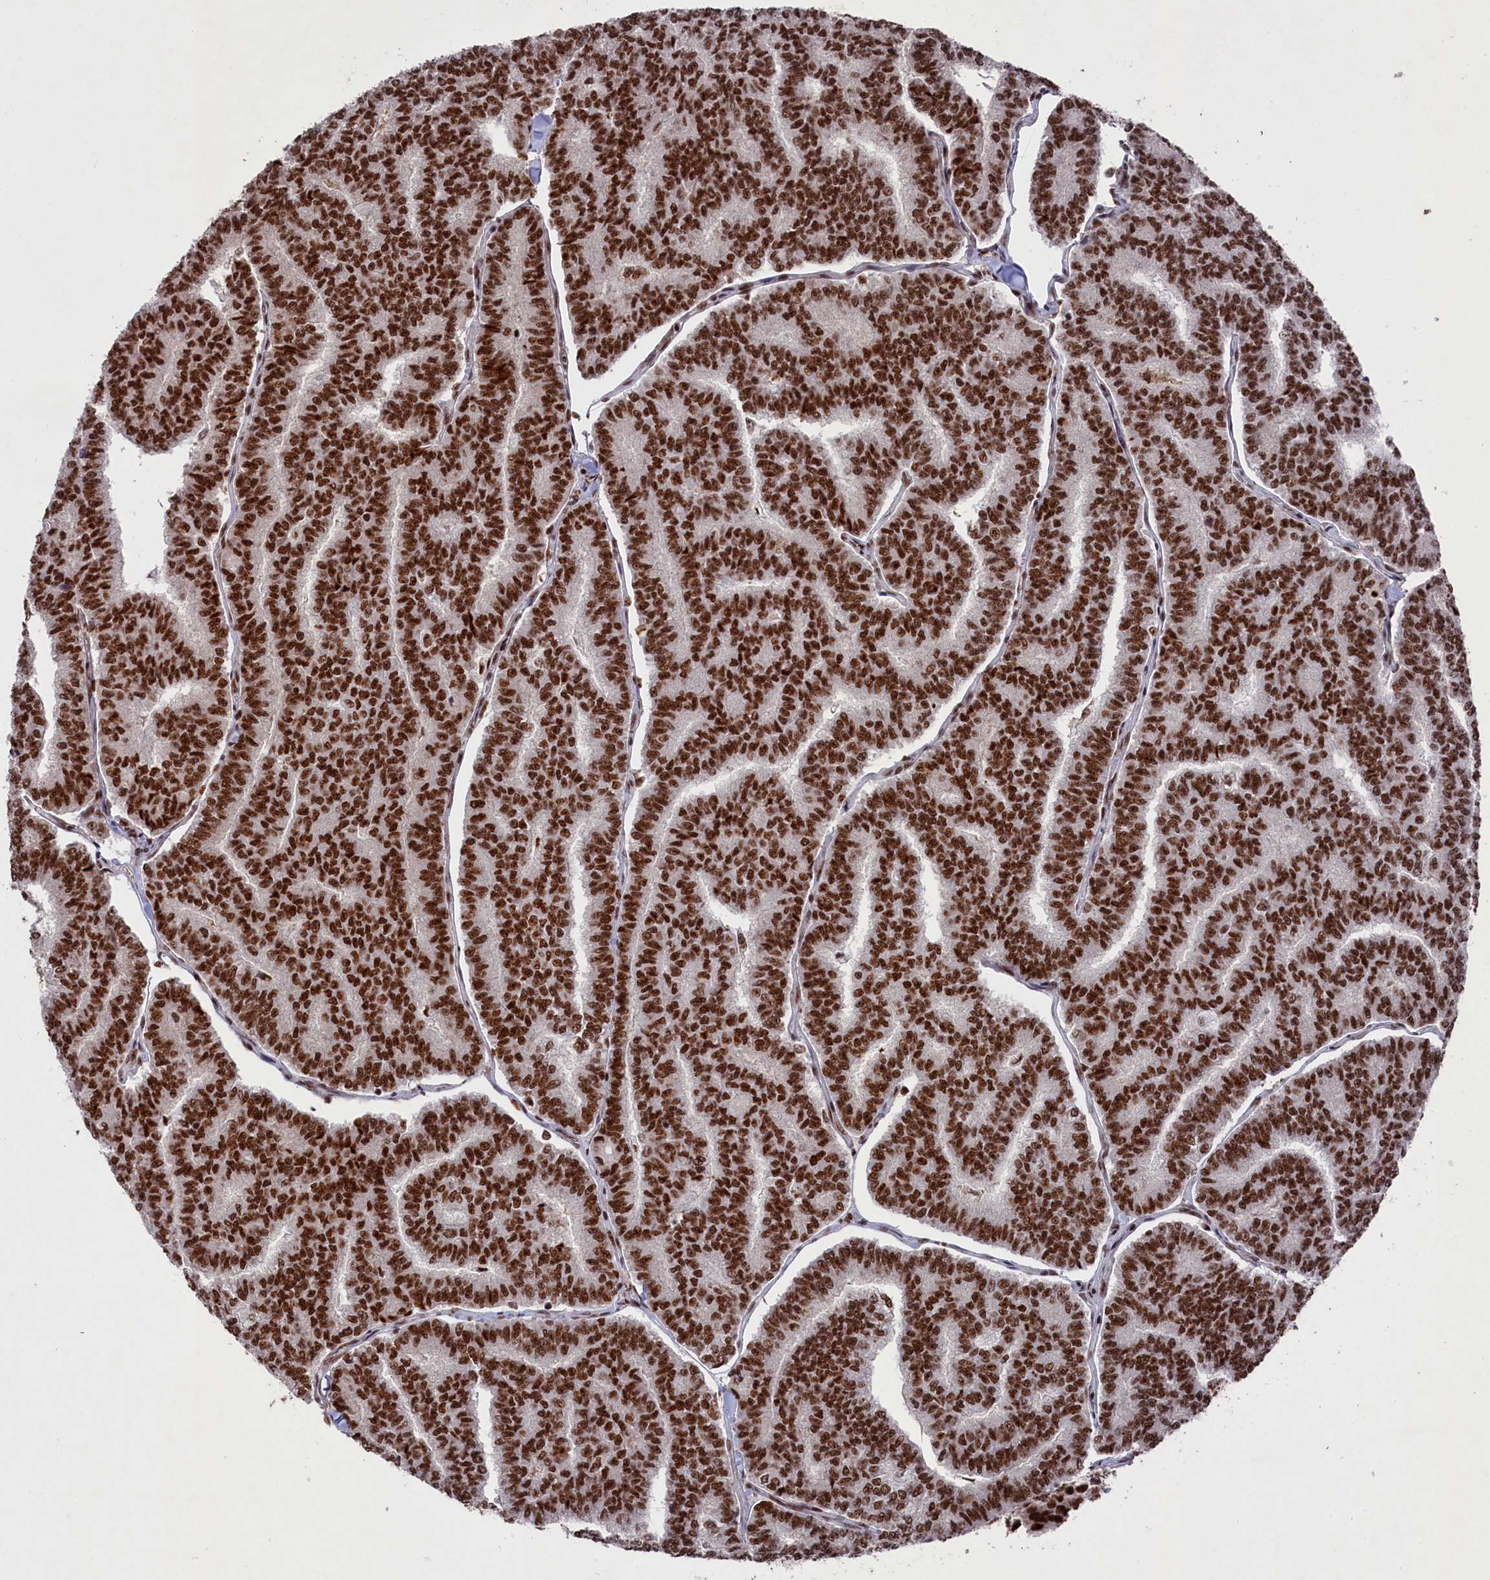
{"staining": {"intensity": "strong", "quantity": ">75%", "location": "nuclear"}, "tissue": "thyroid cancer", "cell_type": "Tumor cells", "image_type": "cancer", "snomed": [{"axis": "morphology", "description": "Papillary adenocarcinoma, NOS"}, {"axis": "topography", "description": "Thyroid gland"}], "caption": "Thyroid papillary adenocarcinoma tissue shows strong nuclear positivity in about >75% of tumor cells, visualized by immunohistochemistry. (brown staining indicates protein expression, while blue staining denotes nuclei).", "gene": "PRPF31", "patient": {"sex": "female", "age": 35}}